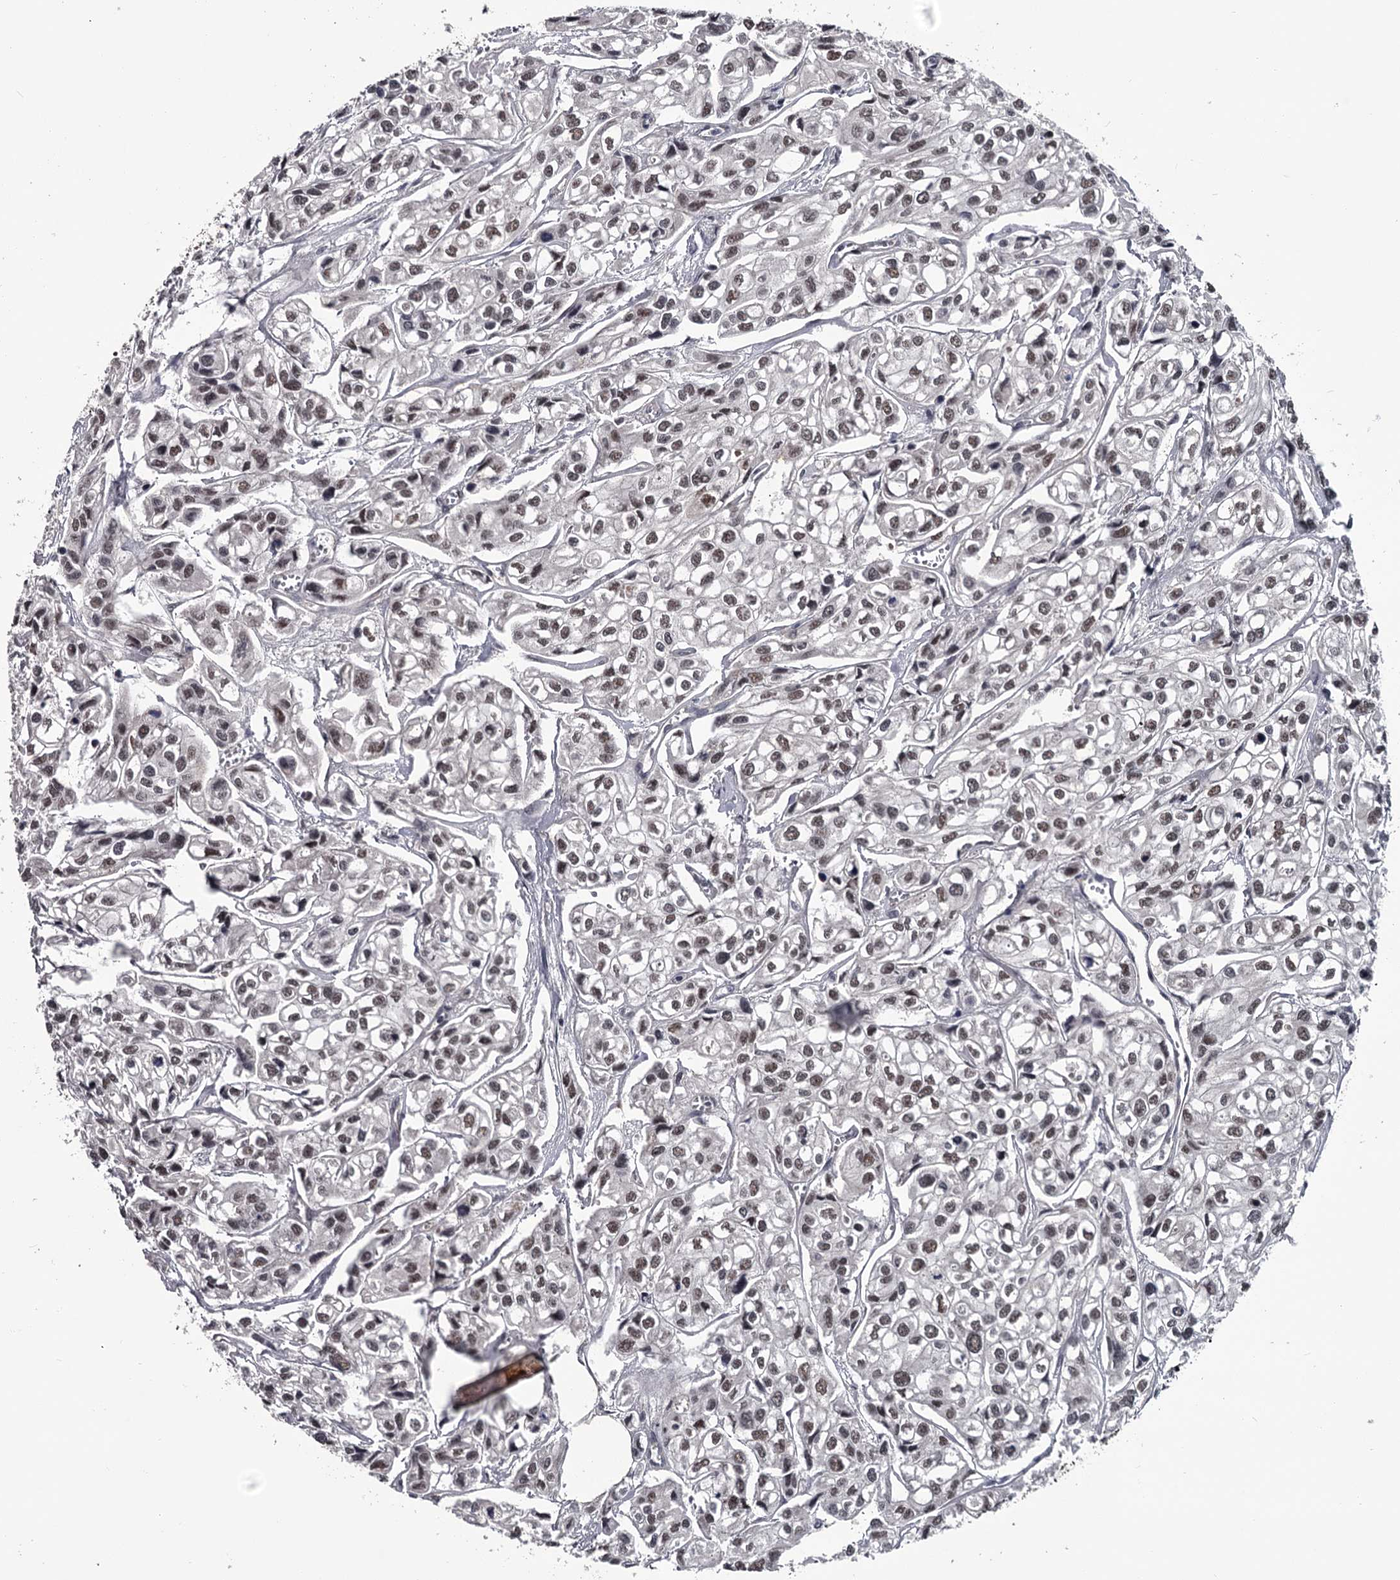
{"staining": {"intensity": "weak", "quantity": ">75%", "location": "nuclear"}, "tissue": "urothelial cancer", "cell_type": "Tumor cells", "image_type": "cancer", "snomed": [{"axis": "morphology", "description": "Urothelial carcinoma, High grade"}, {"axis": "topography", "description": "Urinary bladder"}], "caption": "Protein expression analysis of urothelial cancer reveals weak nuclear positivity in about >75% of tumor cells. (DAB (3,3'-diaminobenzidine) = brown stain, brightfield microscopy at high magnification).", "gene": "PRPF40B", "patient": {"sex": "male", "age": 67}}